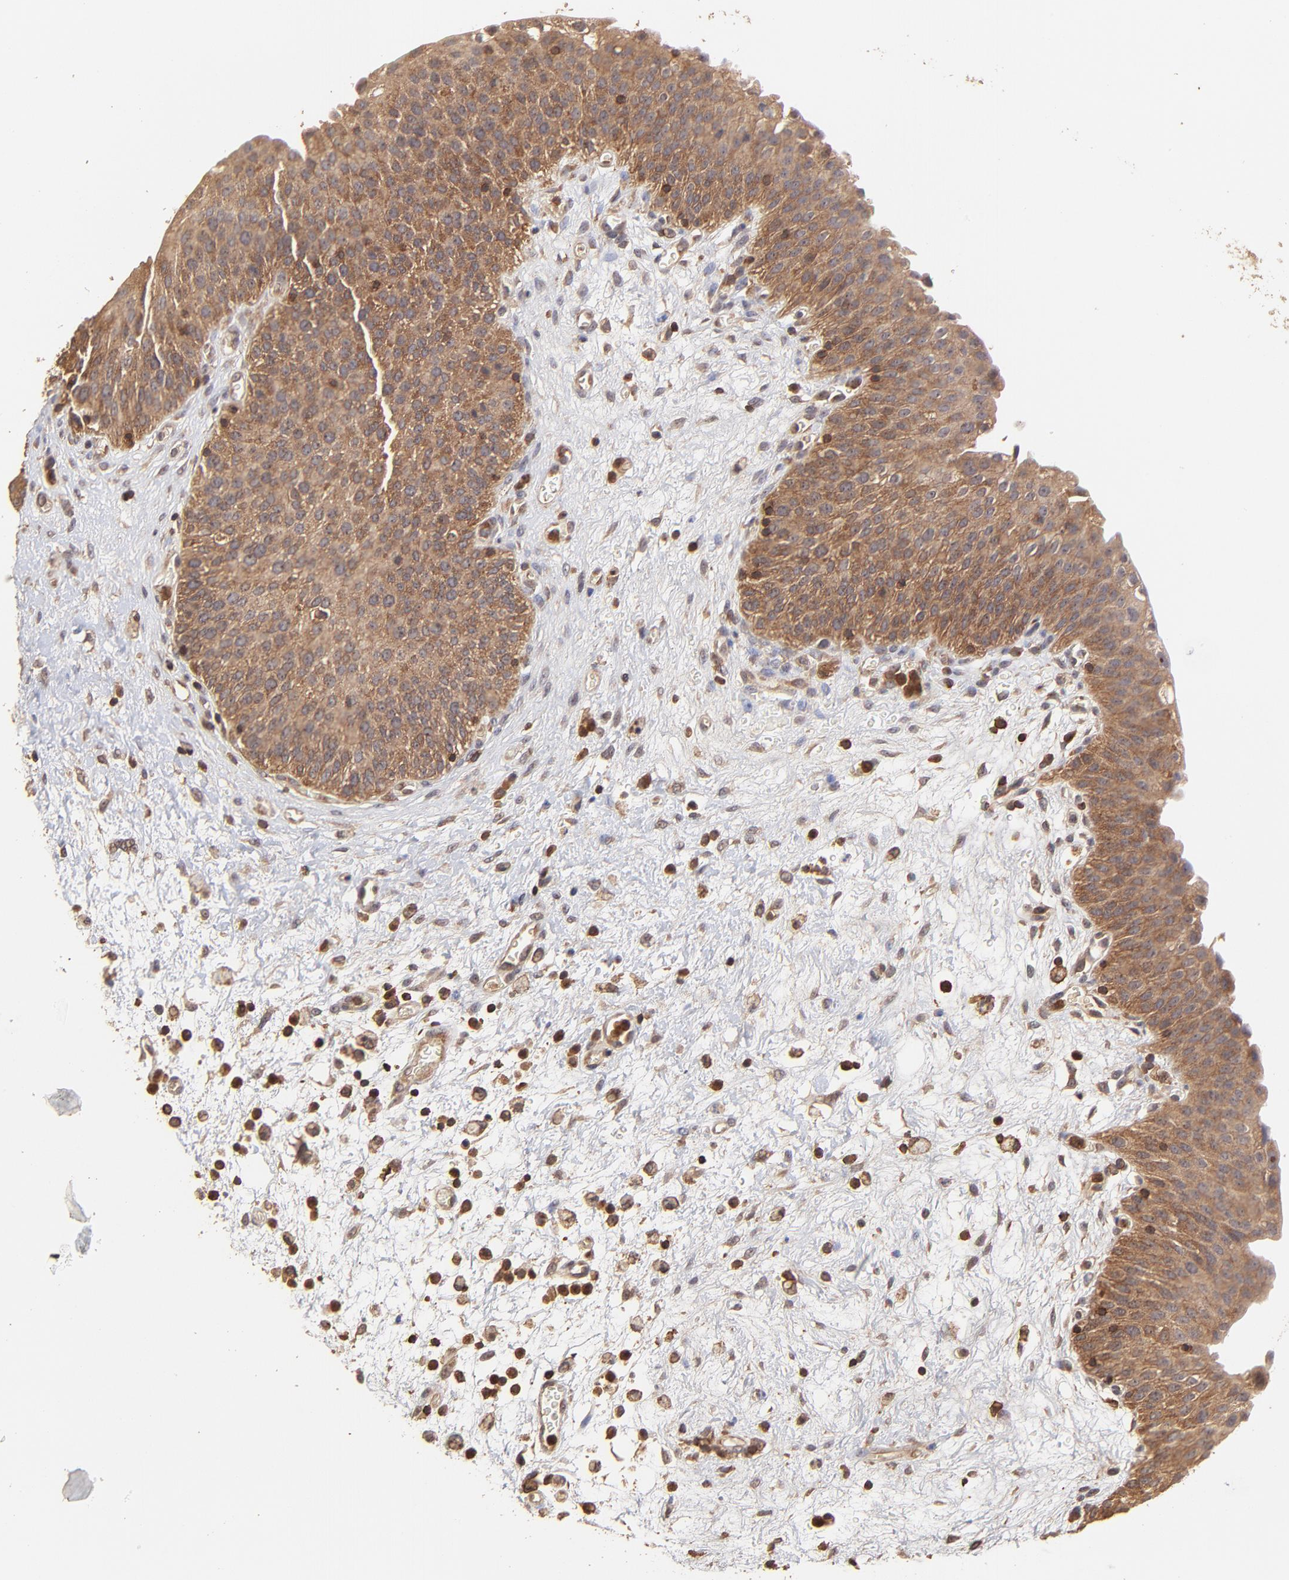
{"staining": {"intensity": "strong", "quantity": ">75%", "location": "cytoplasmic/membranous"}, "tissue": "urinary bladder", "cell_type": "Urothelial cells", "image_type": "normal", "snomed": [{"axis": "morphology", "description": "Normal tissue, NOS"}, {"axis": "morphology", "description": "Dysplasia, NOS"}, {"axis": "topography", "description": "Urinary bladder"}], "caption": "Immunohistochemistry (IHC) histopathology image of unremarkable human urinary bladder stained for a protein (brown), which displays high levels of strong cytoplasmic/membranous positivity in approximately >75% of urothelial cells.", "gene": "STON2", "patient": {"sex": "male", "age": 35}}